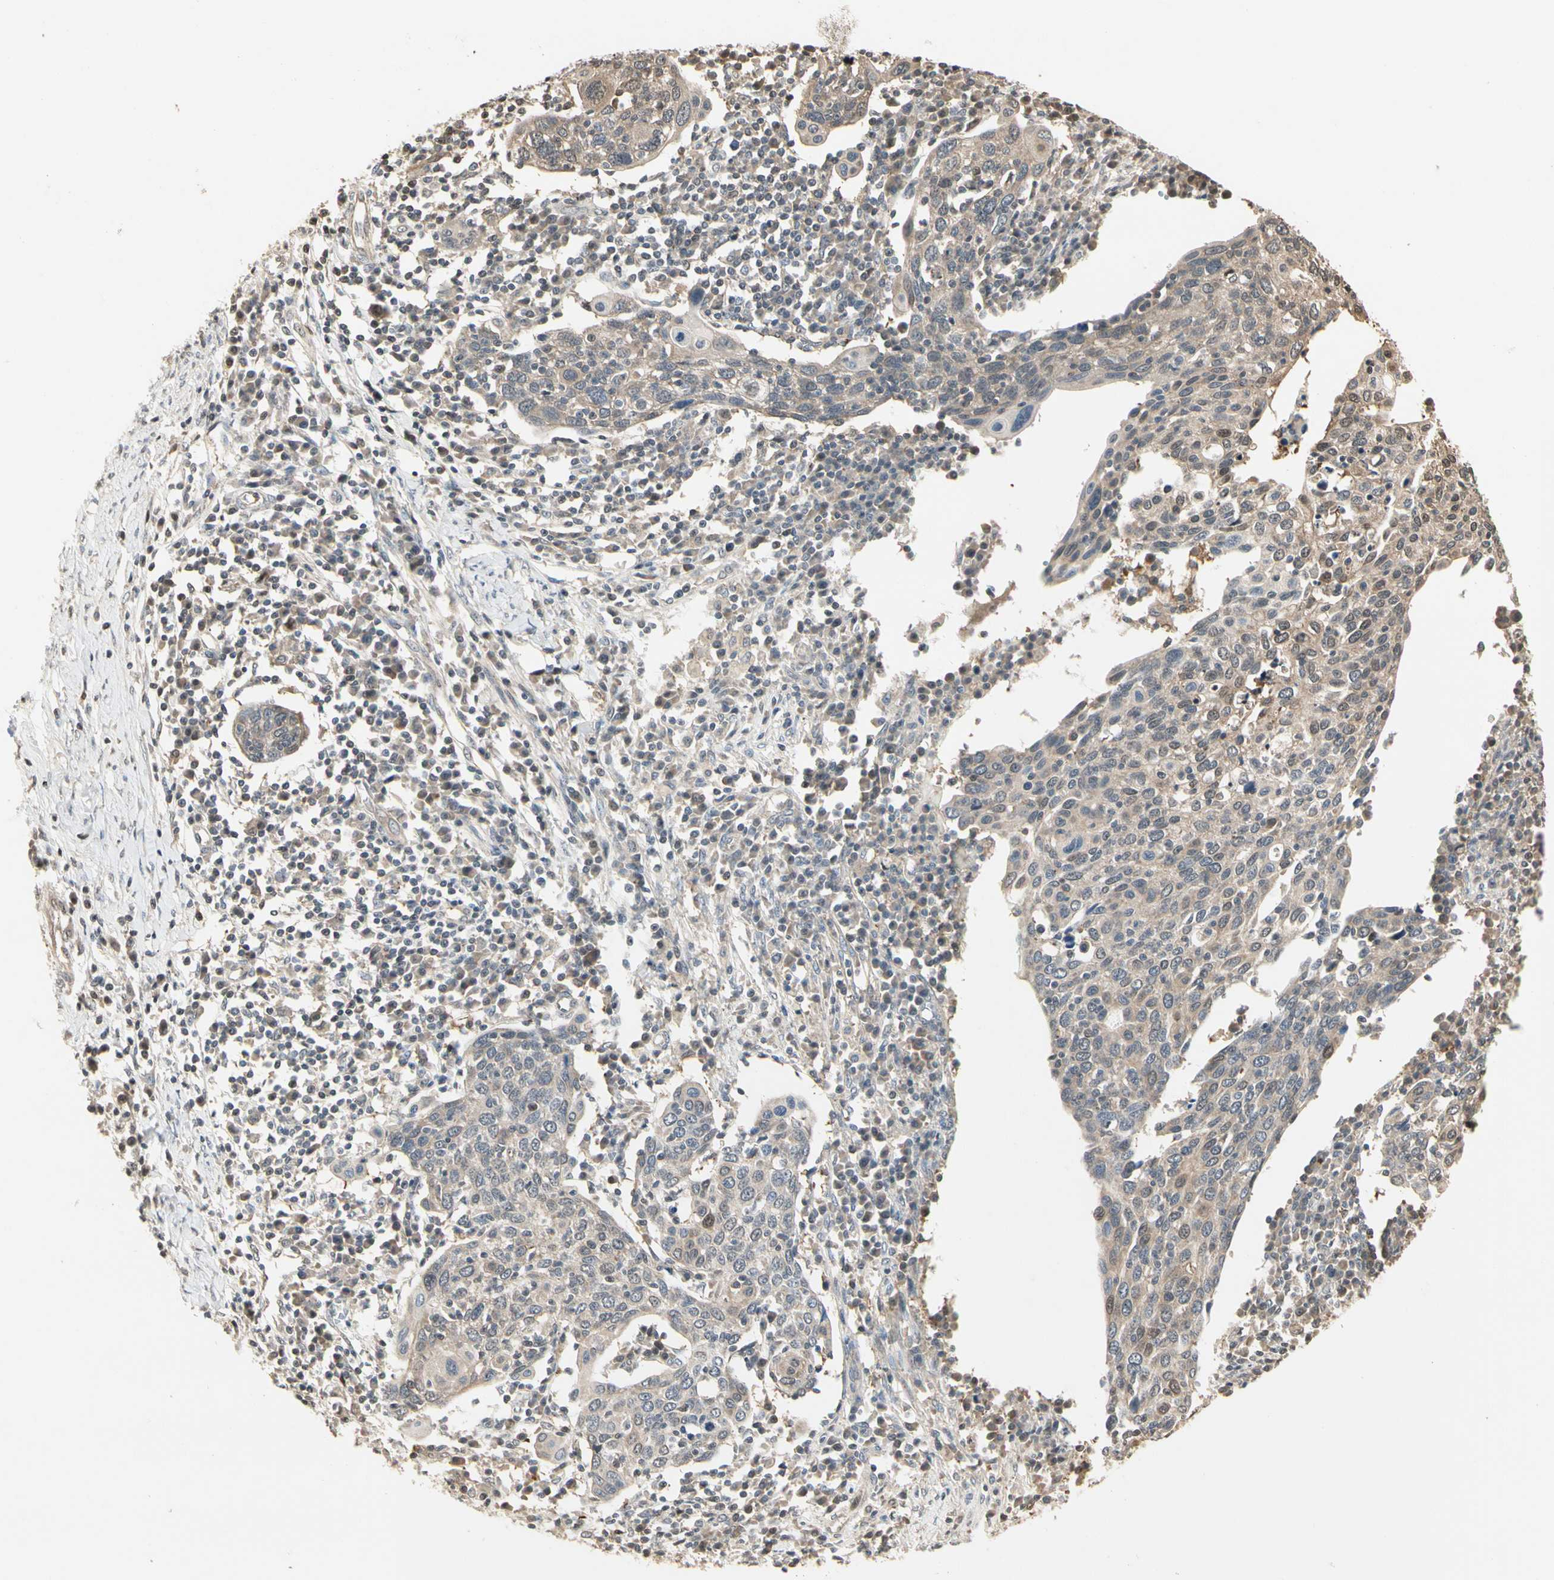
{"staining": {"intensity": "weak", "quantity": ">75%", "location": "cytoplasmic/membranous"}, "tissue": "cervical cancer", "cell_type": "Tumor cells", "image_type": "cancer", "snomed": [{"axis": "morphology", "description": "Squamous cell carcinoma, NOS"}, {"axis": "topography", "description": "Cervix"}], "caption": "Cervical cancer stained with a protein marker displays weak staining in tumor cells.", "gene": "DRG2", "patient": {"sex": "female", "age": 40}}